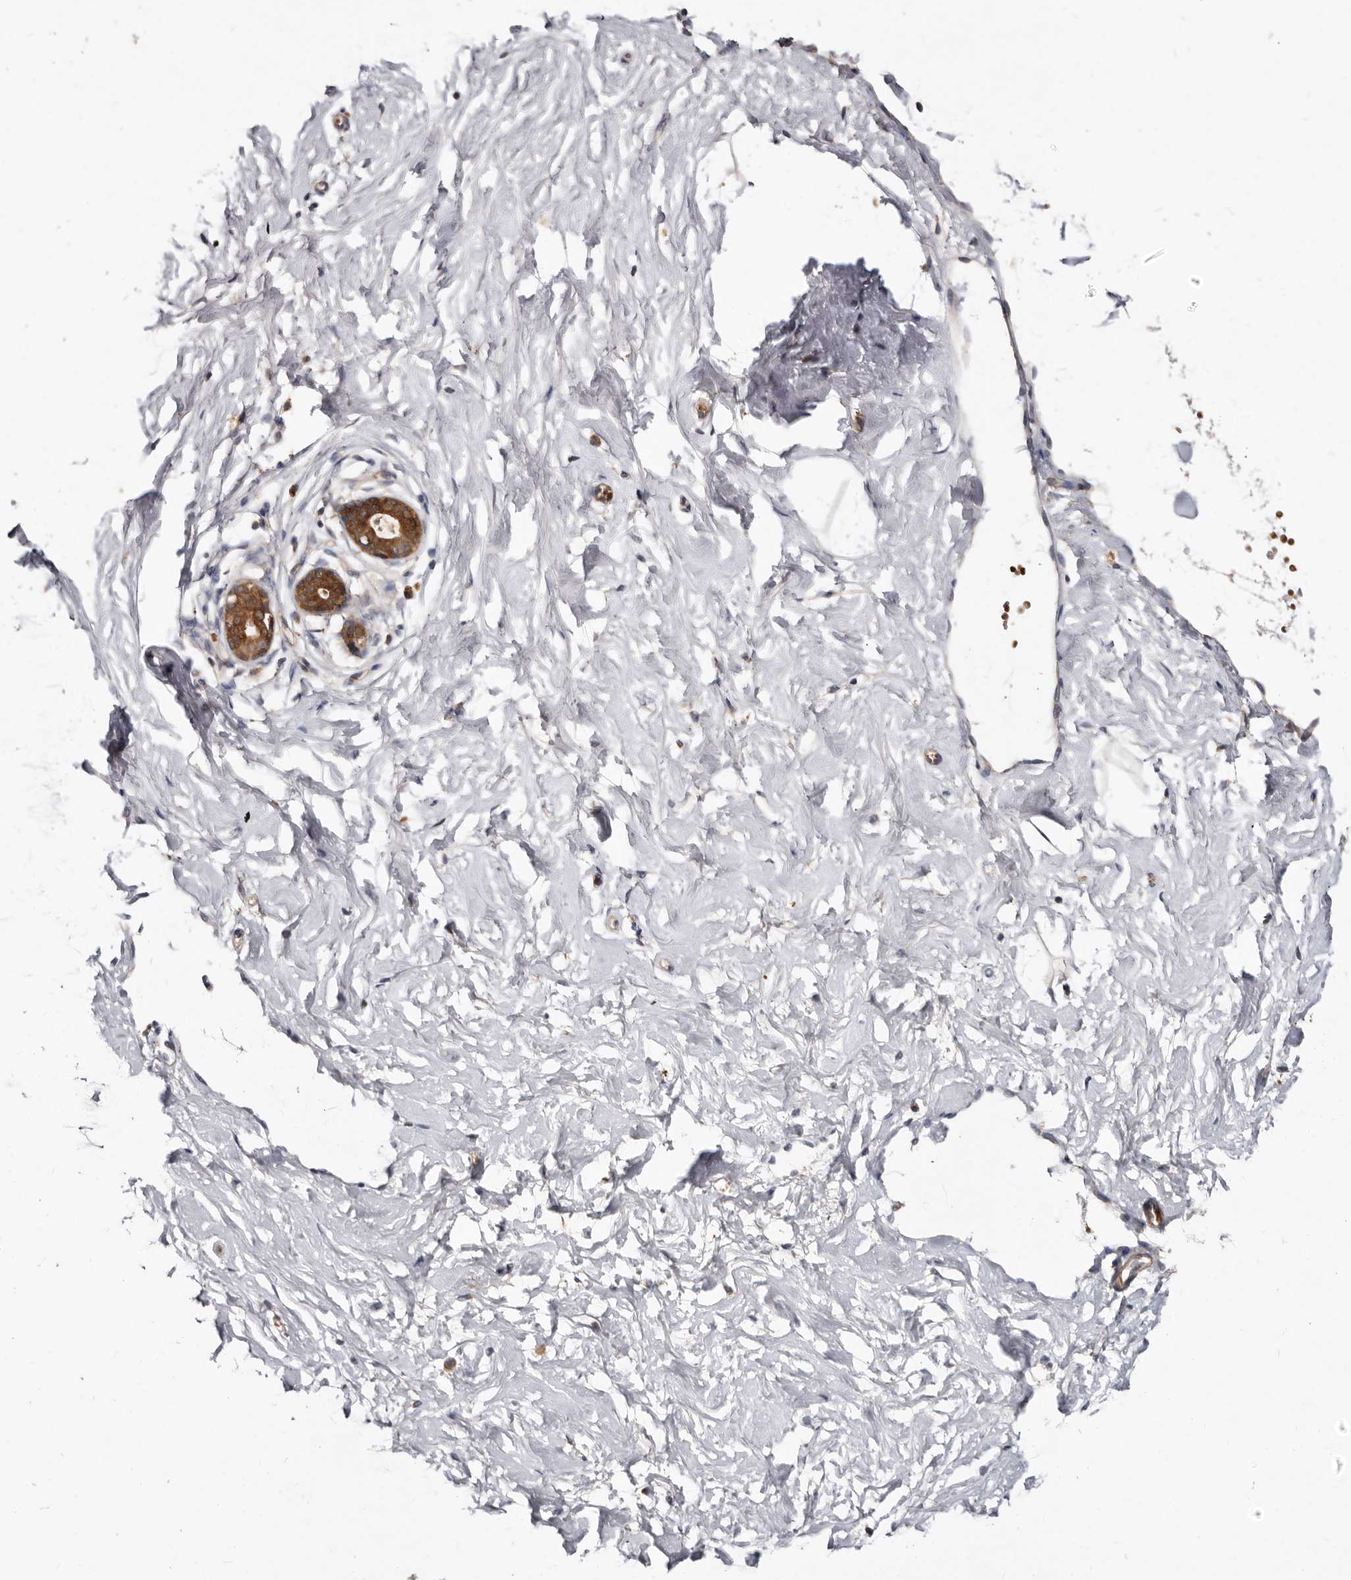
{"staining": {"intensity": "negative", "quantity": "none", "location": "none"}, "tissue": "breast", "cell_type": "Adipocytes", "image_type": "normal", "snomed": [{"axis": "morphology", "description": "Normal tissue, NOS"}, {"axis": "morphology", "description": "Adenoma, NOS"}, {"axis": "topography", "description": "Breast"}], "caption": "Immunohistochemistry (IHC) histopathology image of normal breast: breast stained with DAB demonstrates no significant protein expression in adipocytes.", "gene": "GOT1L1", "patient": {"sex": "female", "age": 23}}